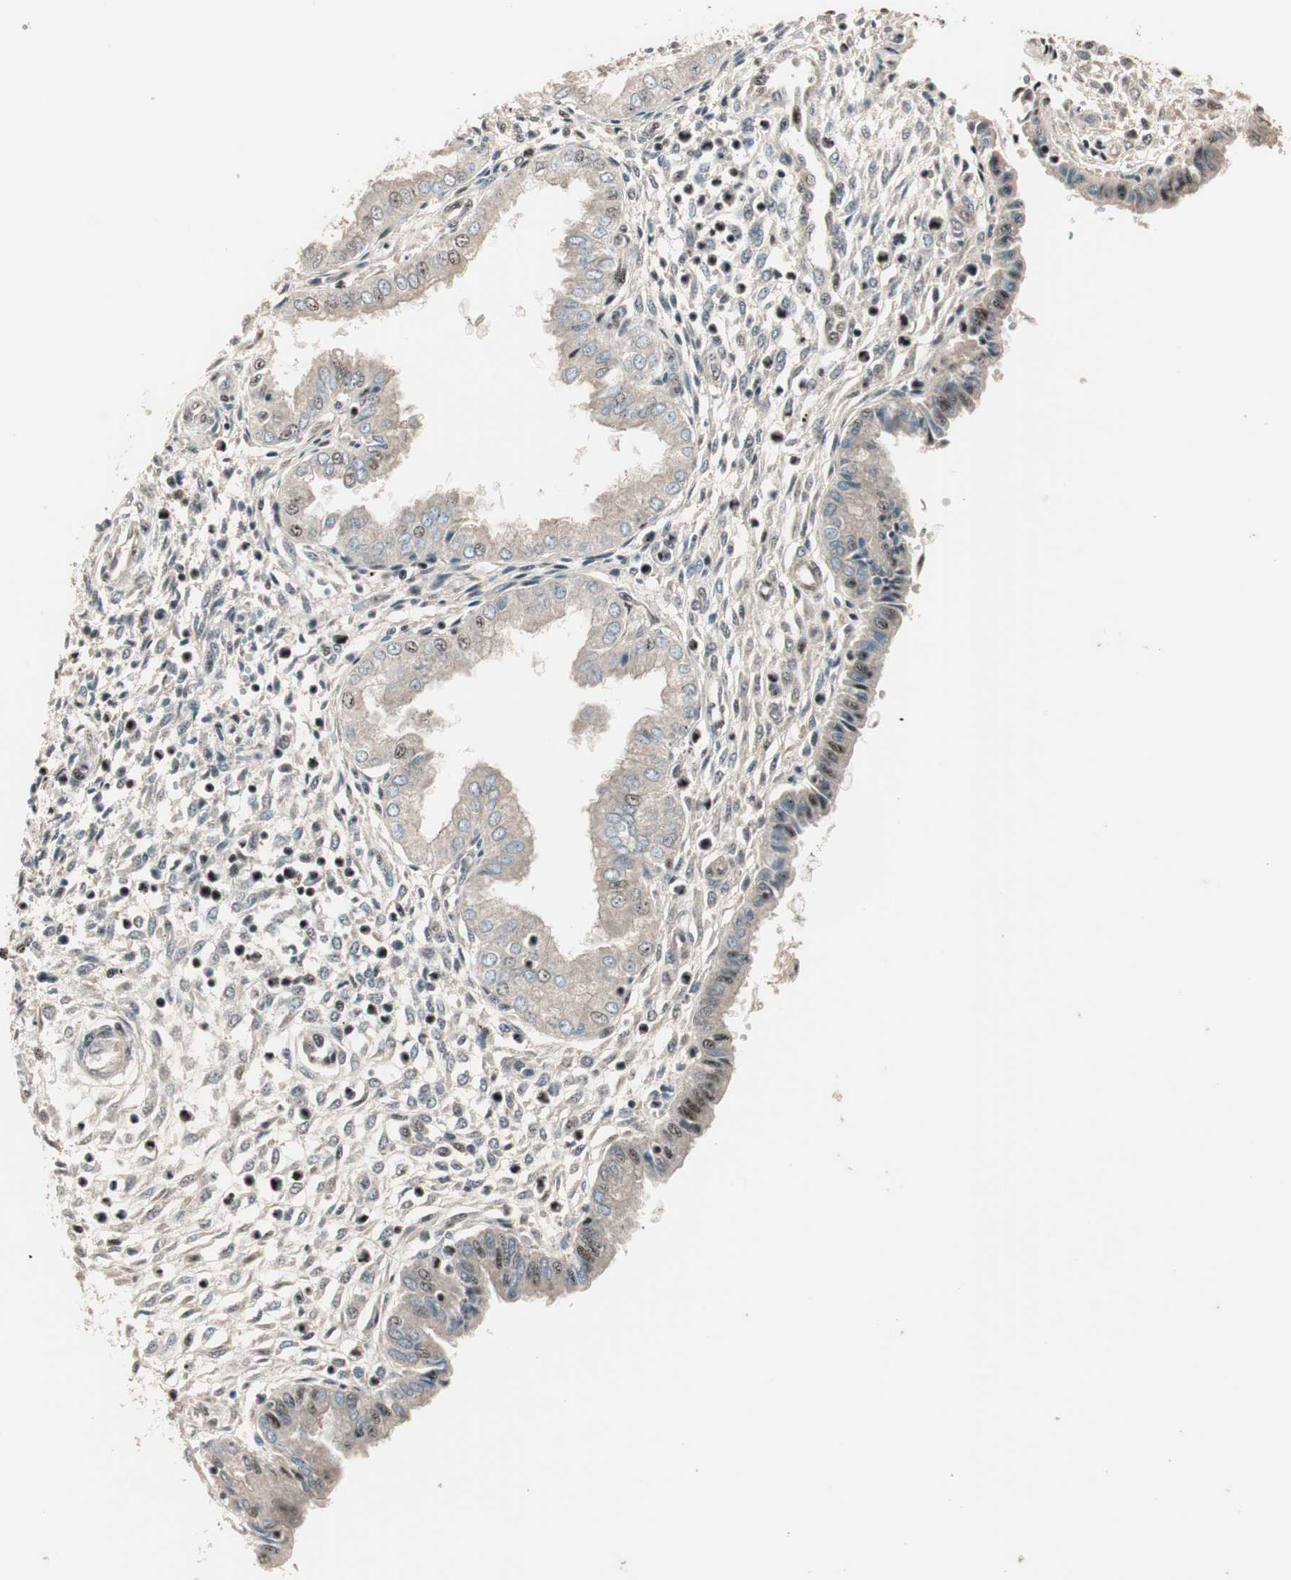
{"staining": {"intensity": "strong", "quantity": ">75%", "location": "nuclear"}, "tissue": "endometrium", "cell_type": "Cells in endometrial stroma", "image_type": "normal", "snomed": [{"axis": "morphology", "description": "Normal tissue, NOS"}, {"axis": "topography", "description": "Endometrium"}], "caption": "About >75% of cells in endometrial stroma in normal human endometrium demonstrate strong nuclear protein expression as visualized by brown immunohistochemical staining.", "gene": "NR5A2", "patient": {"sex": "female", "age": 33}}